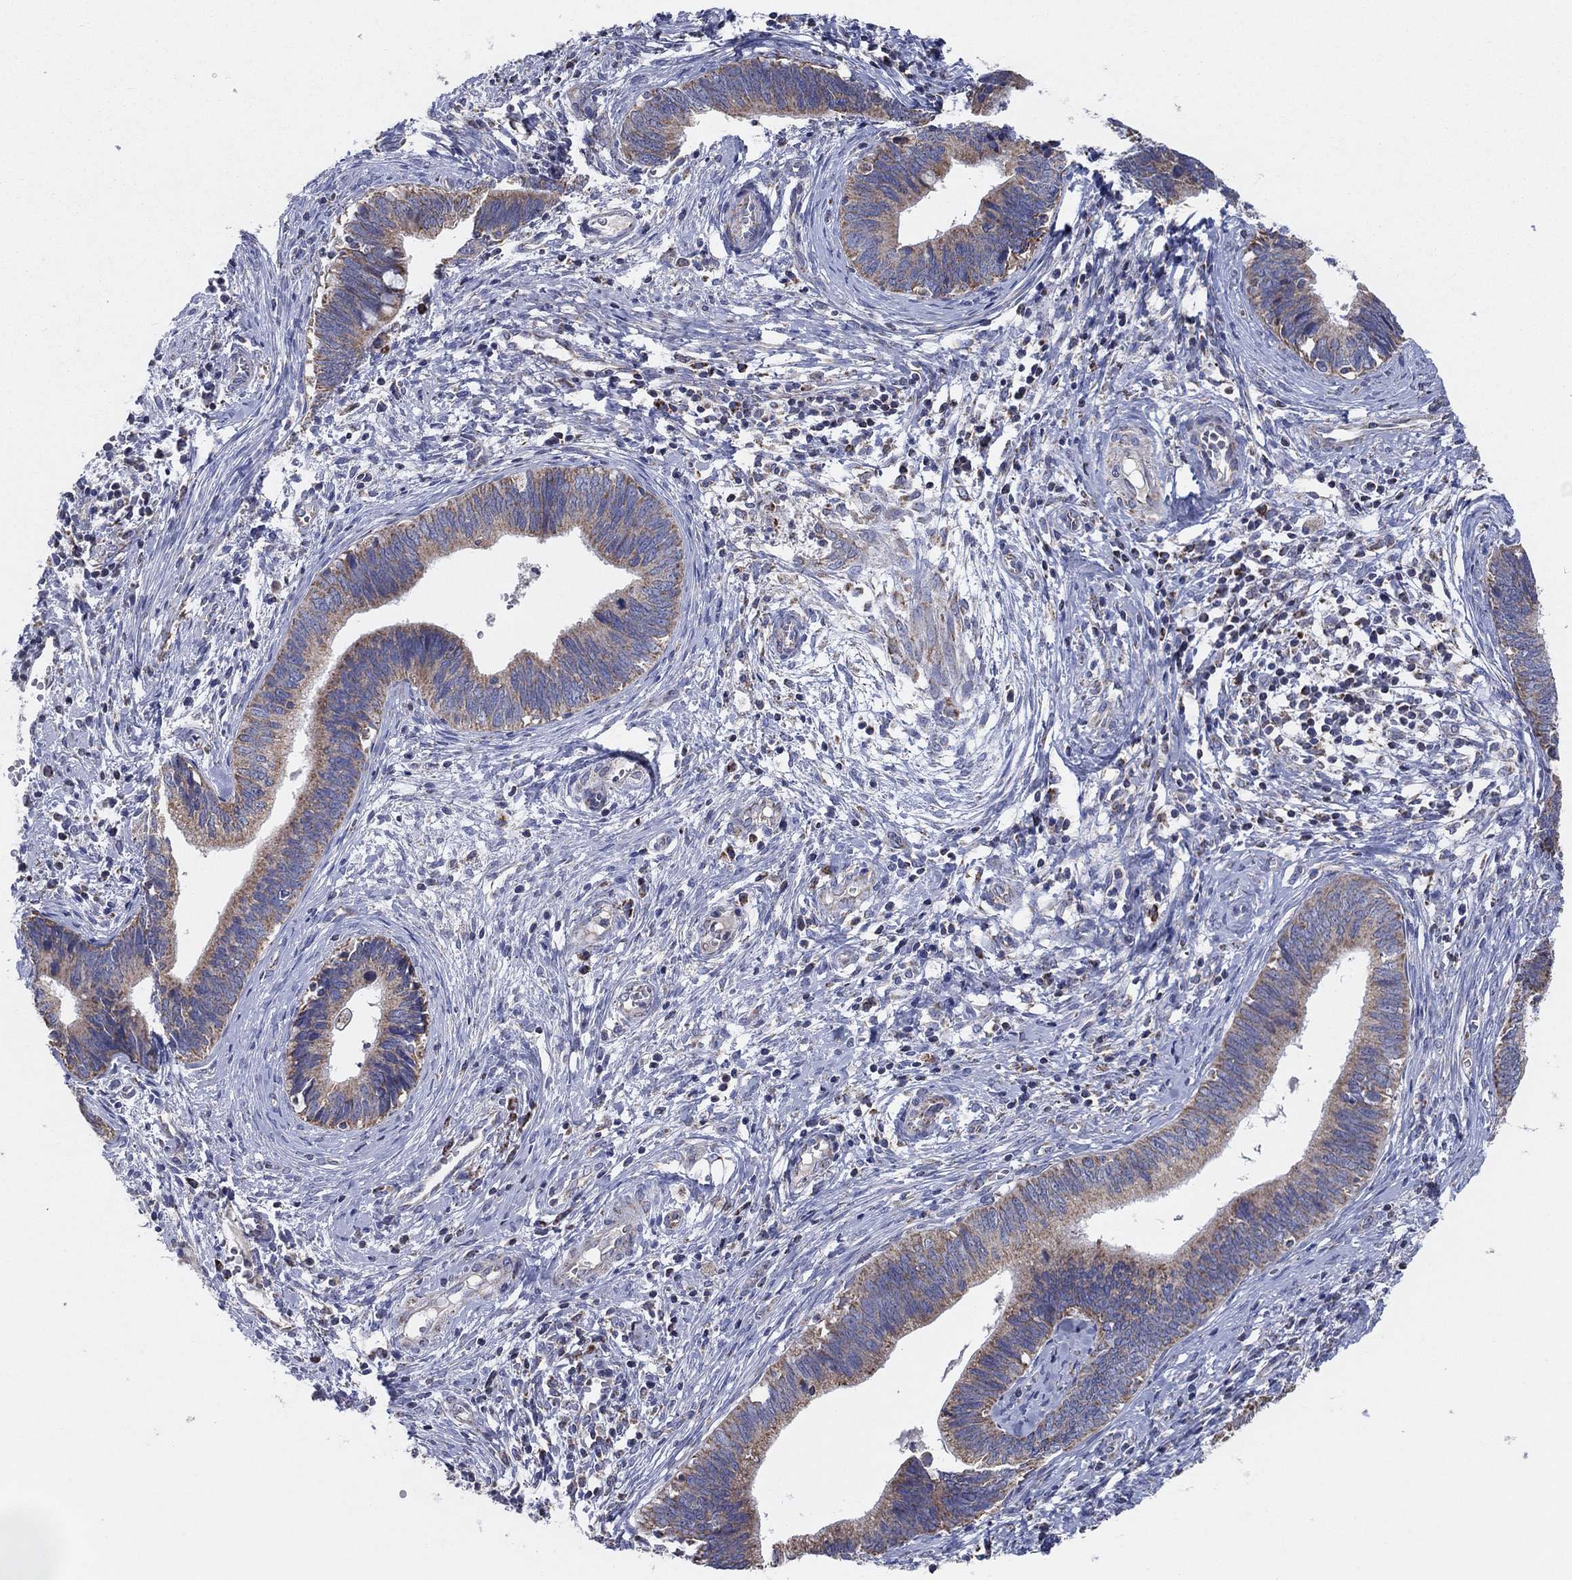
{"staining": {"intensity": "moderate", "quantity": ">75%", "location": "cytoplasmic/membranous"}, "tissue": "cervical cancer", "cell_type": "Tumor cells", "image_type": "cancer", "snomed": [{"axis": "morphology", "description": "Adenocarcinoma, NOS"}, {"axis": "topography", "description": "Cervix"}], "caption": "Immunohistochemistry staining of cervical cancer (adenocarcinoma), which displays medium levels of moderate cytoplasmic/membranous staining in approximately >75% of tumor cells indicating moderate cytoplasmic/membranous protein positivity. The staining was performed using DAB (brown) for protein detection and nuclei were counterstained in hematoxylin (blue).", "gene": "C9orf85", "patient": {"sex": "female", "age": 42}}